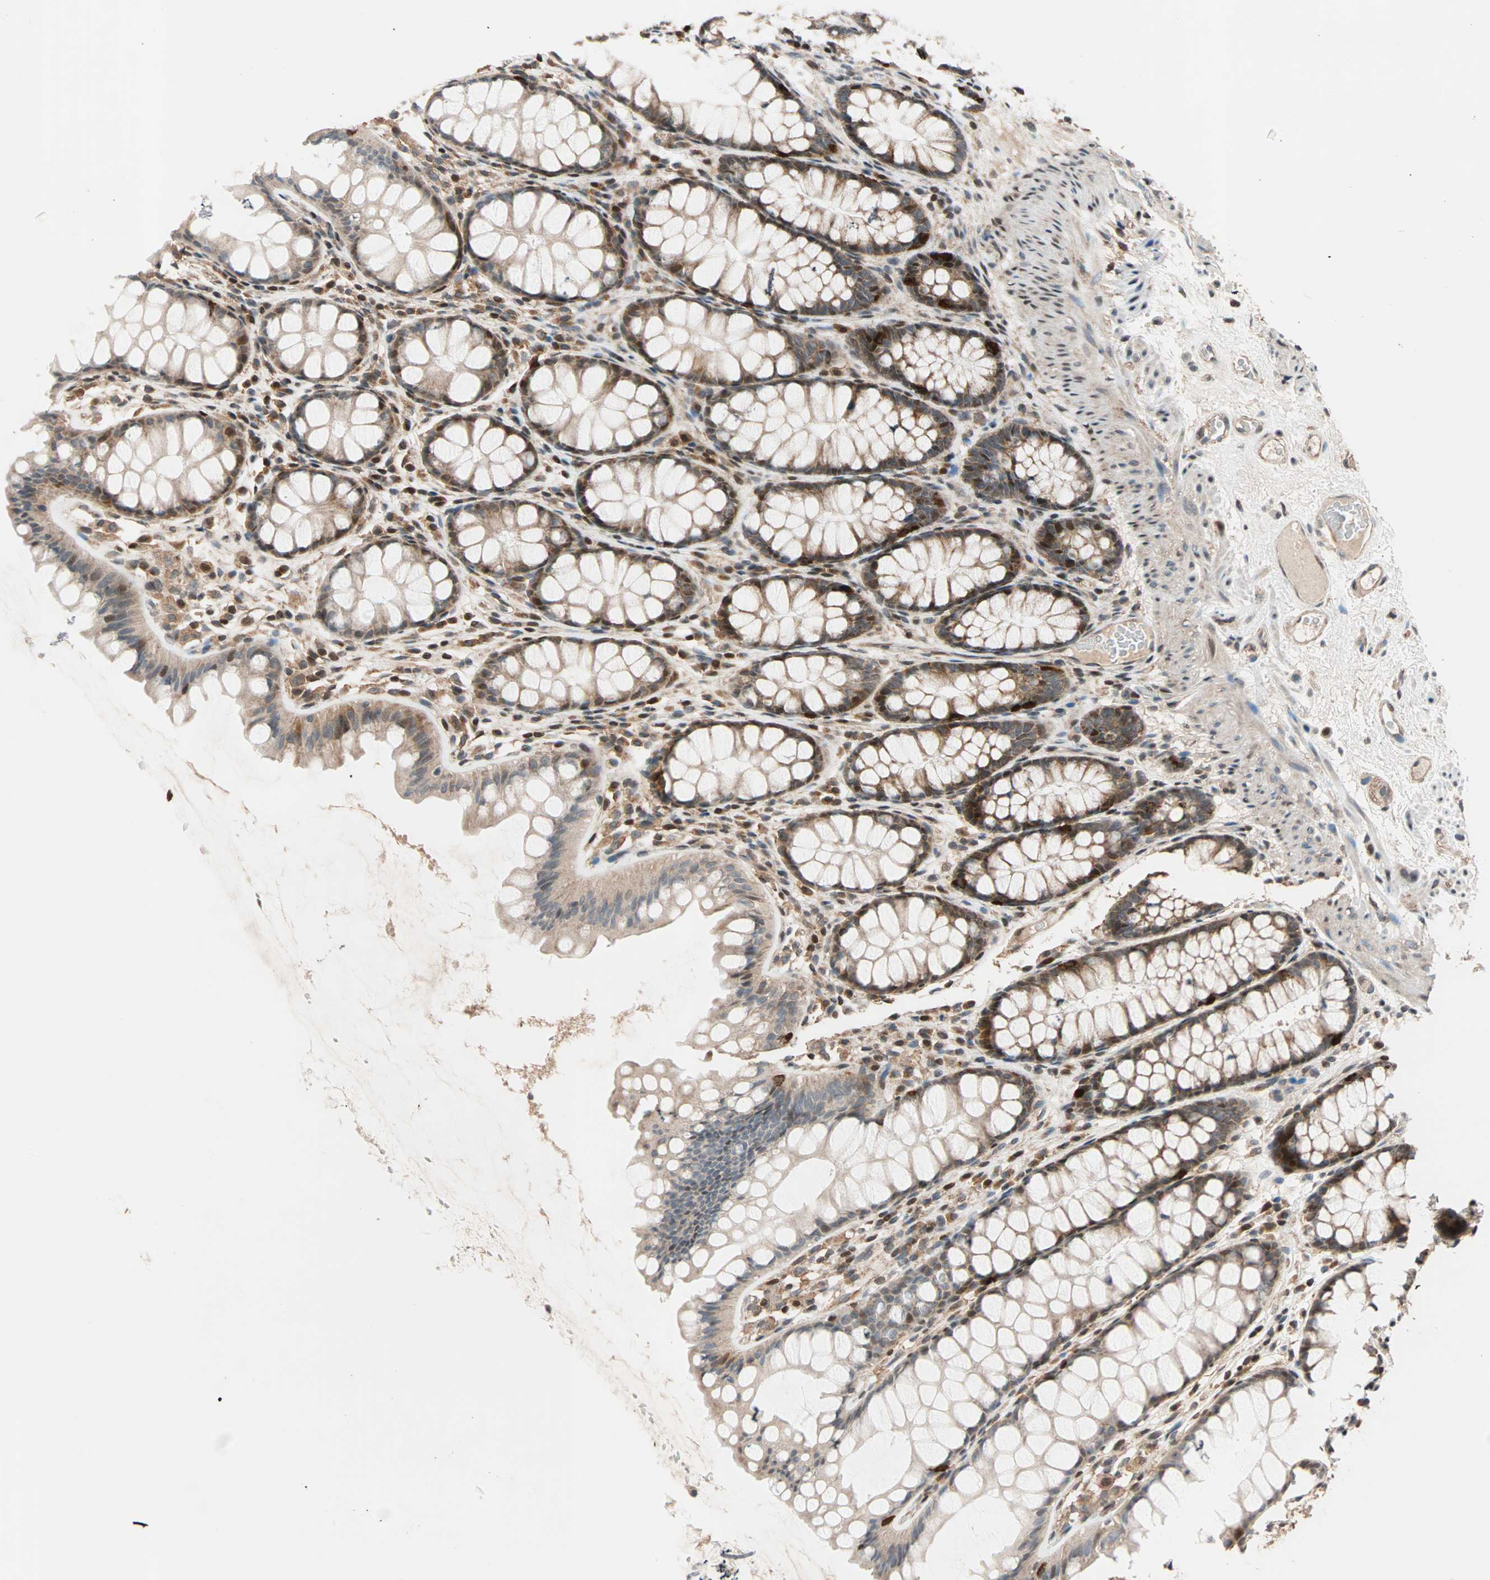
{"staining": {"intensity": "moderate", "quantity": ">75%", "location": "cytoplasmic/membranous"}, "tissue": "colon", "cell_type": "Endothelial cells", "image_type": "normal", "snomed": [{"axis": "morphology", "description": "Normal tissue, NOS"}, {"axis": "topography", "description": "Colon"}], "caption": "Protein staining of normal colon demonstrates moderate cytoplasmic/membranous positivity in approximately >75% of endothelial cells. The staining is performed using DAB (3,3'-diaminobenzidine) brown chromogen to label protein expression. The nuclei are counter-stained blue using hematoxylin.", "gene": "HECW1", "patient": {"sex": "female", "age": 55}}